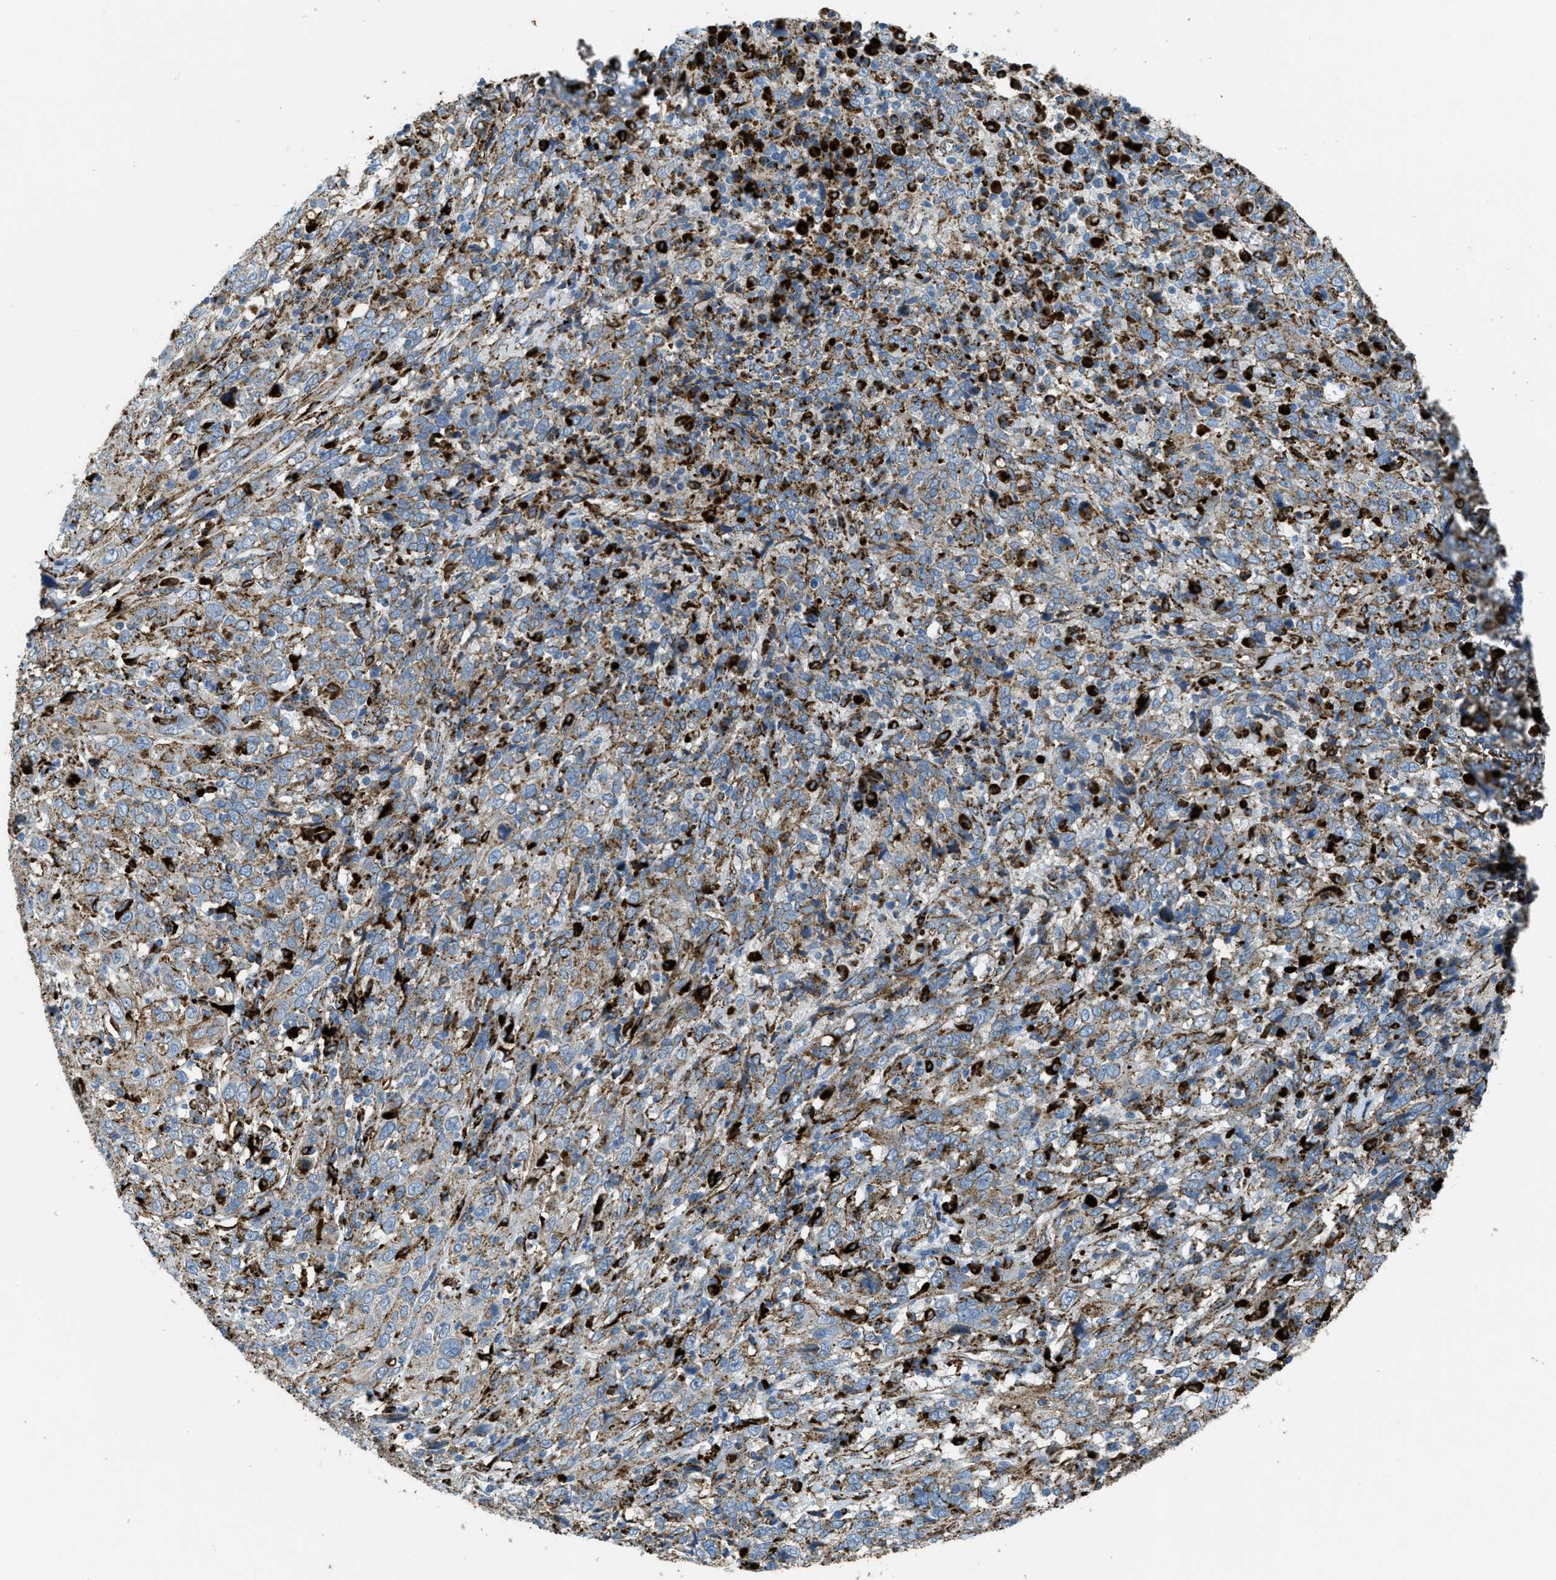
{"staining": {"intensity": "moderate", "quantity": ">75%", "location": "cytoplasmic/membranous"}, "tissue": "cervical cancer", "cell_type": "Tumor cells", "image_type": "cancer", "snomed": [{"axis": "morphology", "description": "Squamous cell carcinoma, NOS"}, {"axis": "topography", "description": "Cervix"}], "caption": "Cervical squamous cell carcinoma stained for a protein exhibits moderate cytoplasmic/membranous positivity in tumor cells. (DAB (3,3'-diaminobenzidine) IHC with brightfield microscopy, high magnification).", "gene": "SCARB2", "patient": {"sex": "female", "age": 46}}